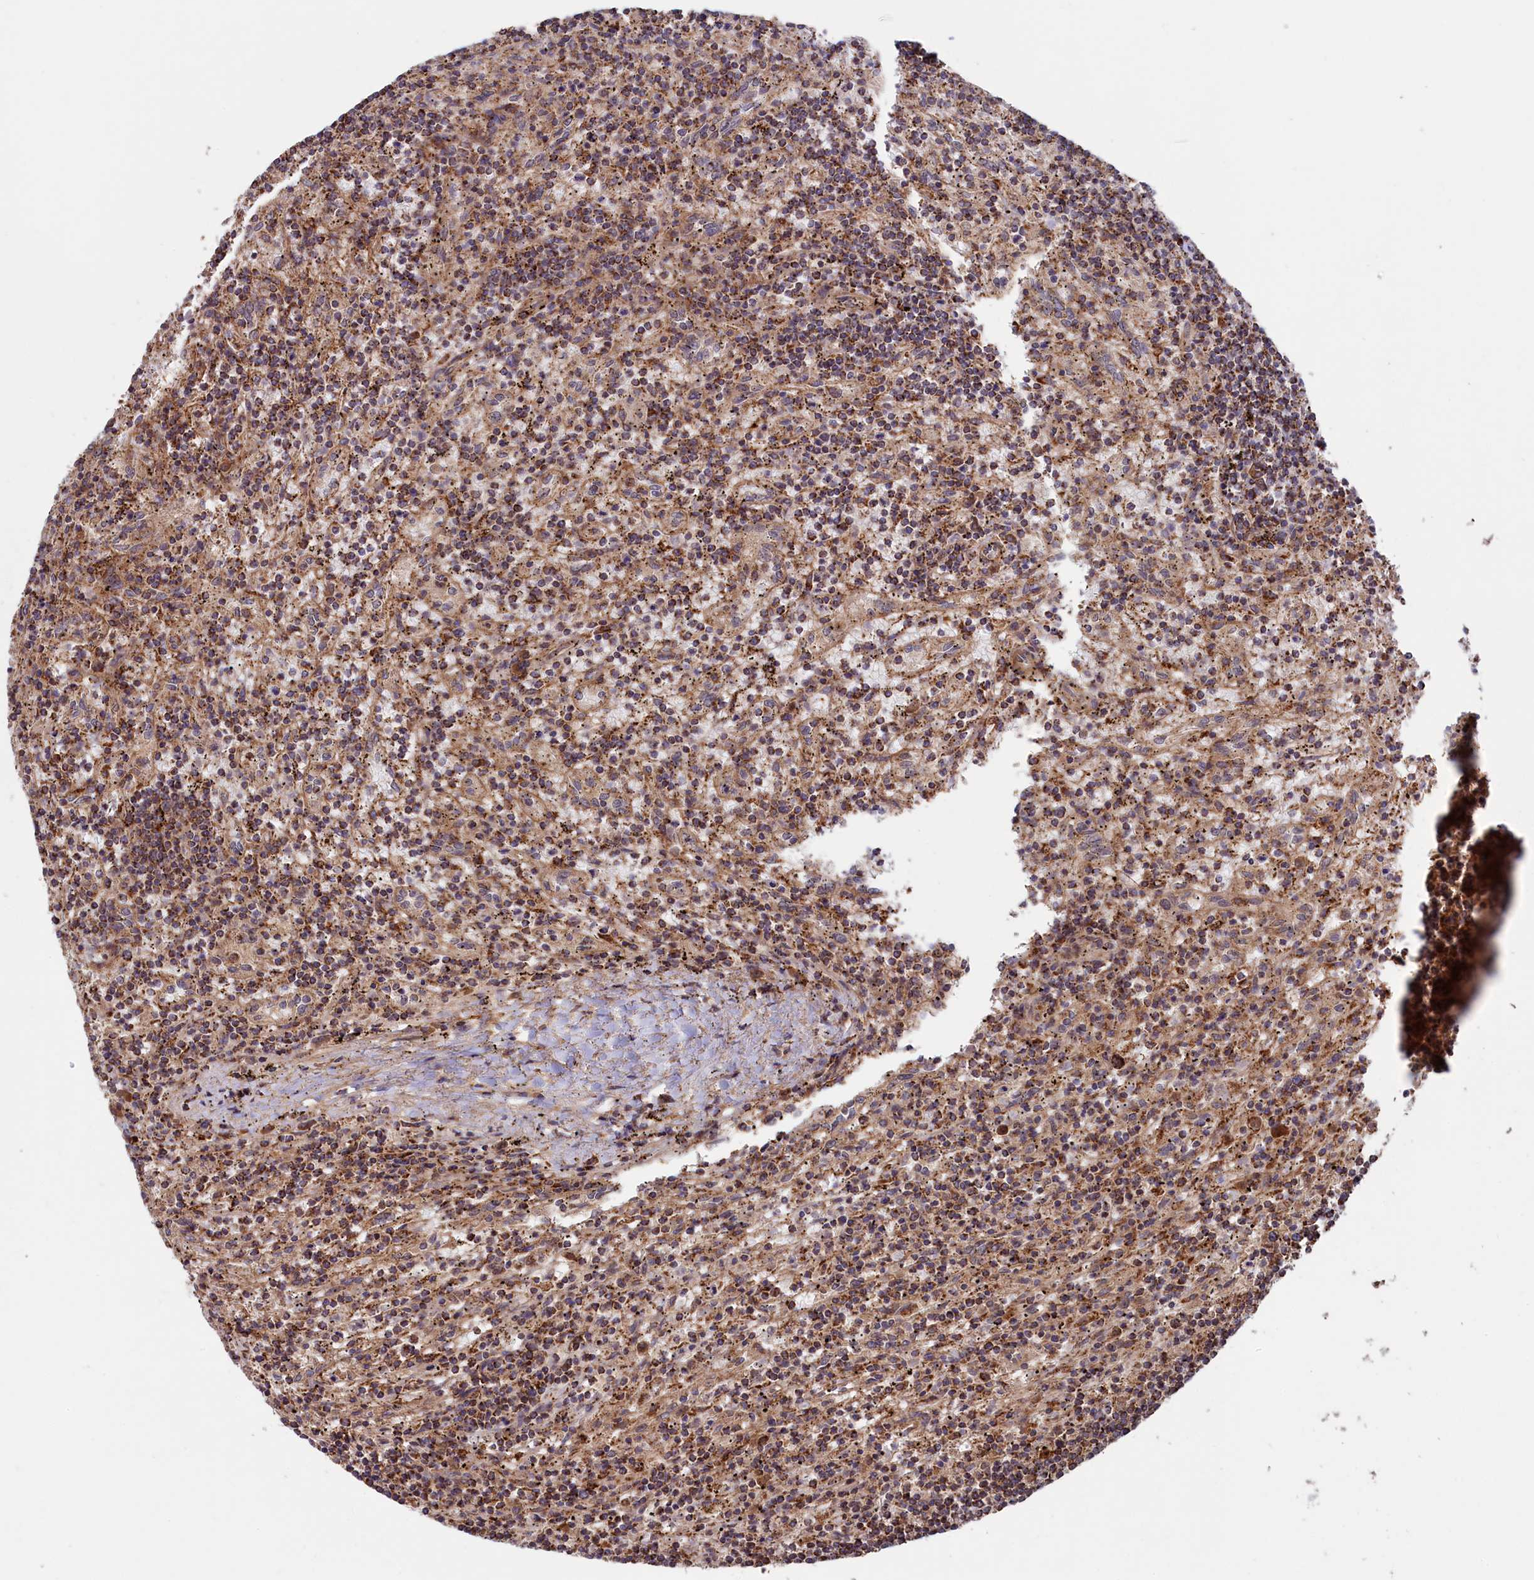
{"staining": {"intensity": "moderate", "quantity": ">75%", "location": "cytoplasmic/membranous"}, "tissue": "lymphoma", "cell_type": "Tumor cells", "image_type": "cancer", "snomed": [{"axis": "morphology", "description": "Malignant lymphoma, non-Hodgkin's type, Low grade"}, {"axis": "topography", "description": "Spleen"}], "caption": "IHC histopathology image of human lymphoma stained for a protein (brown), which shows medium levels of moderate cytoplasmic/membranous expression in about >75% of tumor cells.", "gene": "DUS3L", "patient": {"sex": "male", "age": 76}}